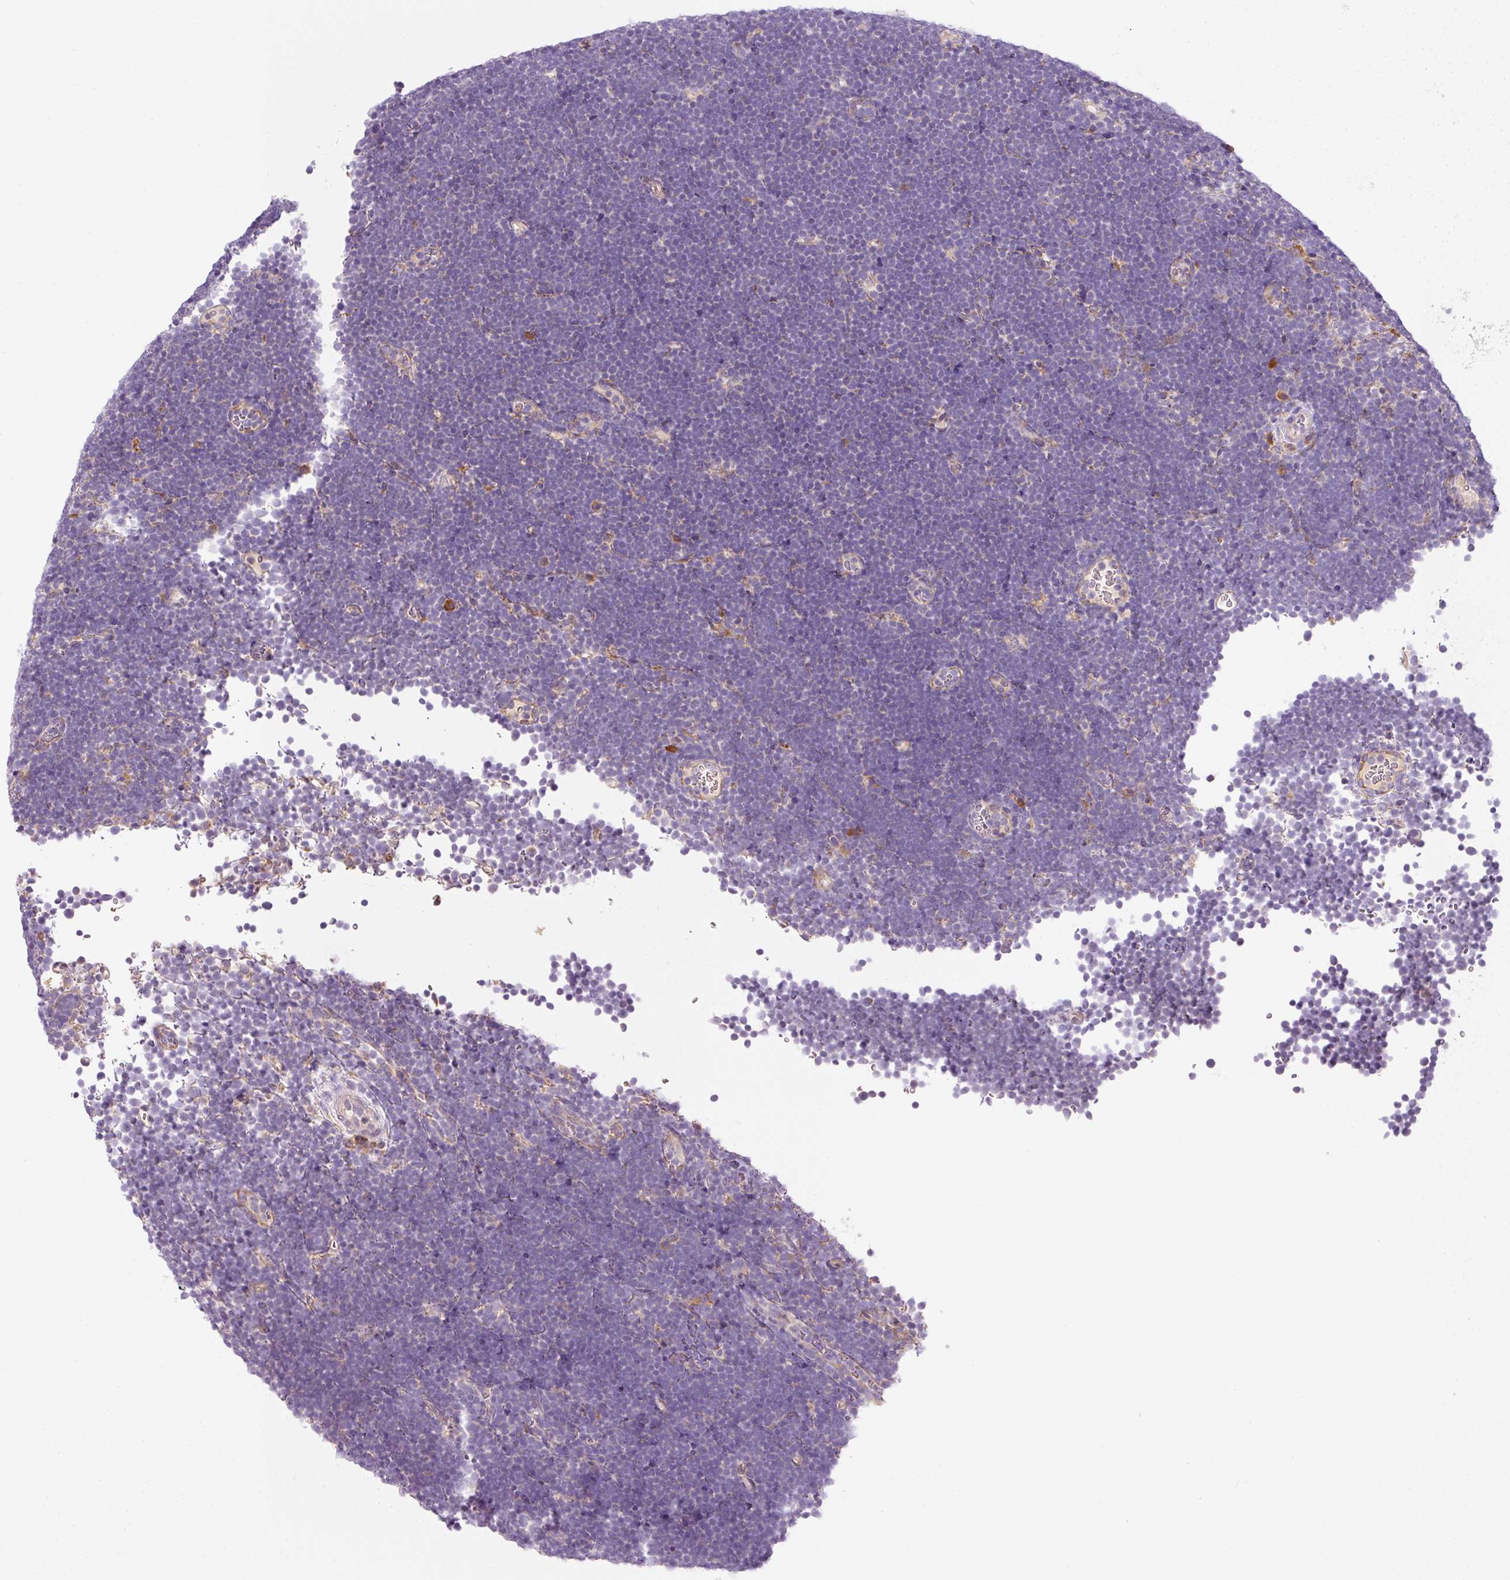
{"staining": {"intensity": "negative", "quantity": "none", "location": "none"}, "tissue": "lymphoma", "cell_type": "Tumor cells", "image_type": "cancer", "snomed": [{"axis": "morphology", "description": "Malignant lymphoma, non-Hodgkin's type, High grade"}, {"axis": "topography", "description": "Lymph node"}], "caption": "The image demonstrates no significant expression in tumor cells of lymphoma.", "gene": "MORN4", "patient": {"sex": "male", "age": 13}}